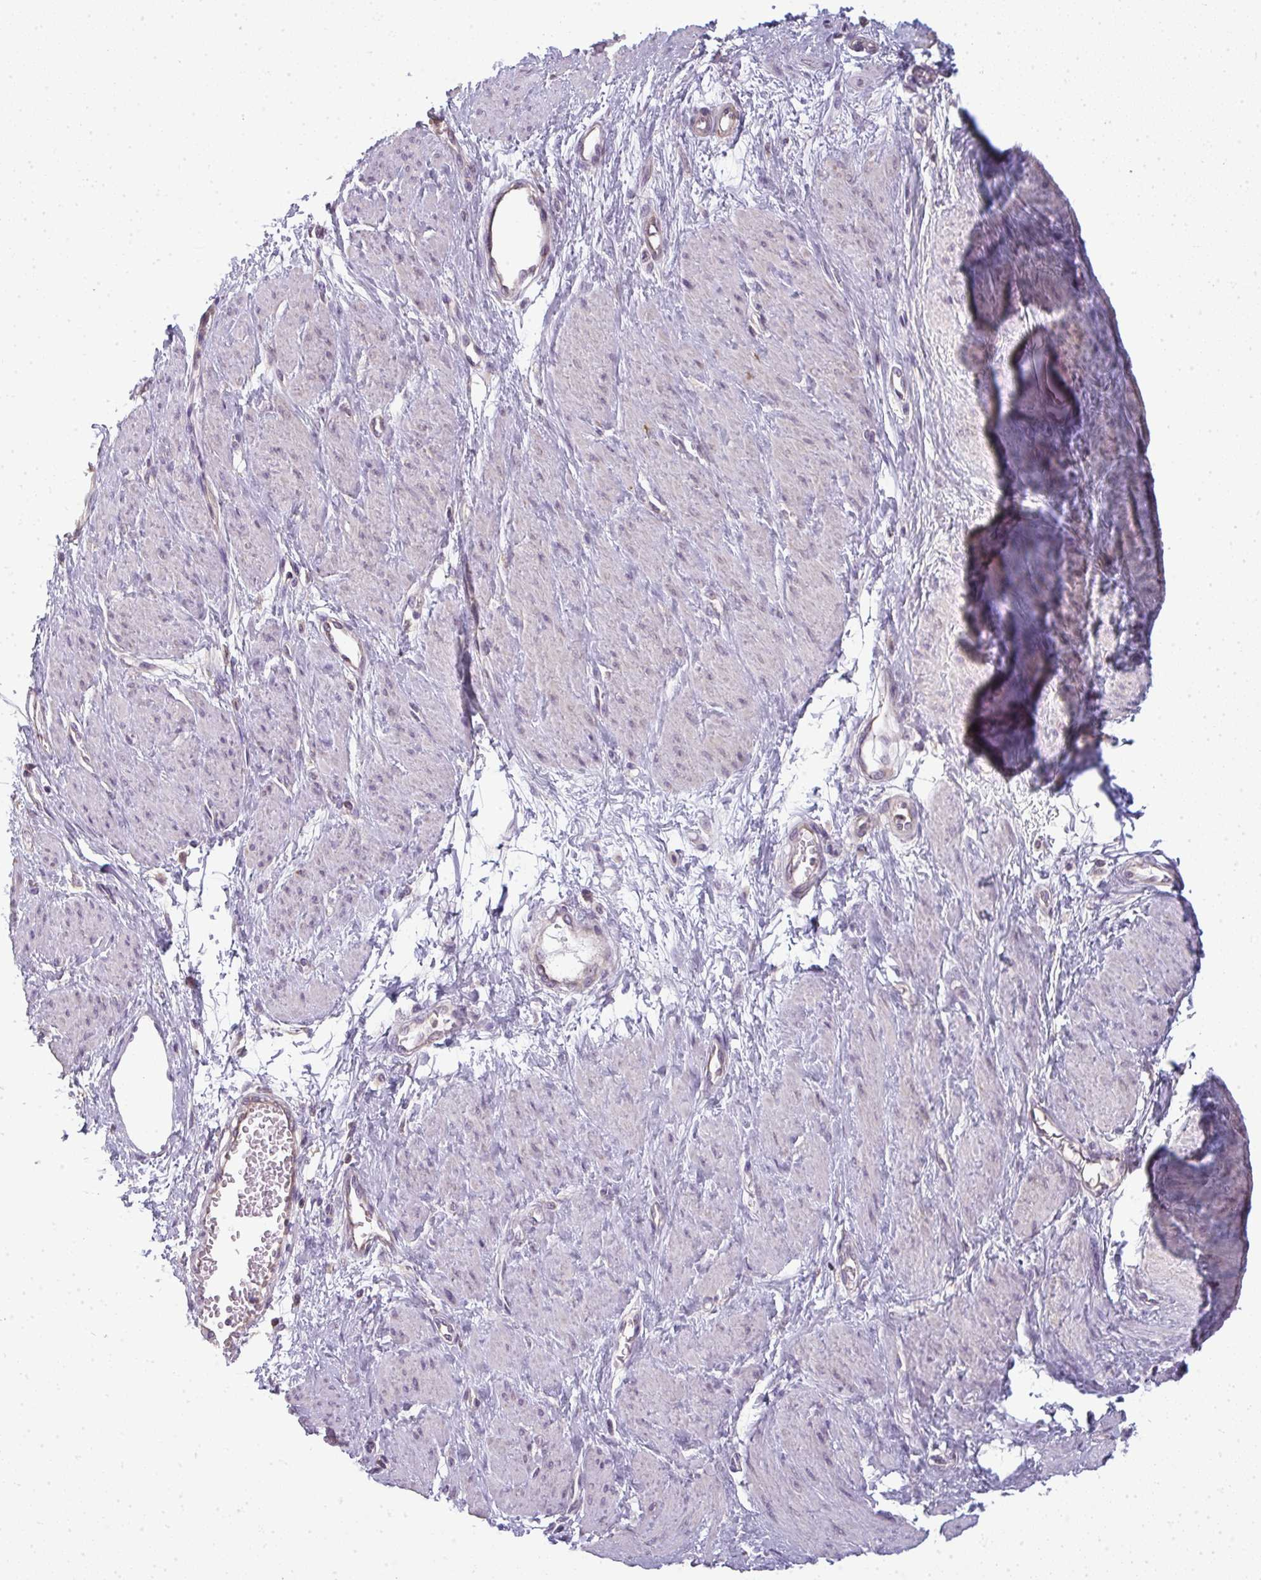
{"staining": {"intensity": "weak", "quantity": "<25%", "location": "cytoplasmic/membranous"}, "tissue": "smooth muscle", "cell_type": "Smooth muscle cells", "image_type": "normal", "snomed": [{"axis": "morphology", "description": "Normal tissue, NOS"}, {"axis": "topography", "description": "Smooth muscle"}, {"axis": "topography", "description": "Uterus"}], "caption": "High power microscopy histopathology image of an immunohistochemistry micrograph of benign smooth muscle, revealing no significant expression in smooth muscle cells. The staining was performed using DAB (3,3'-diaminobenzidine) to visualize the protein expression in brown, while the nuclei were stained in blue with hematoxylin (Magnification: 20x).", "gene": "CXCR1", "patient": {"sex": "female", "age": 39}}